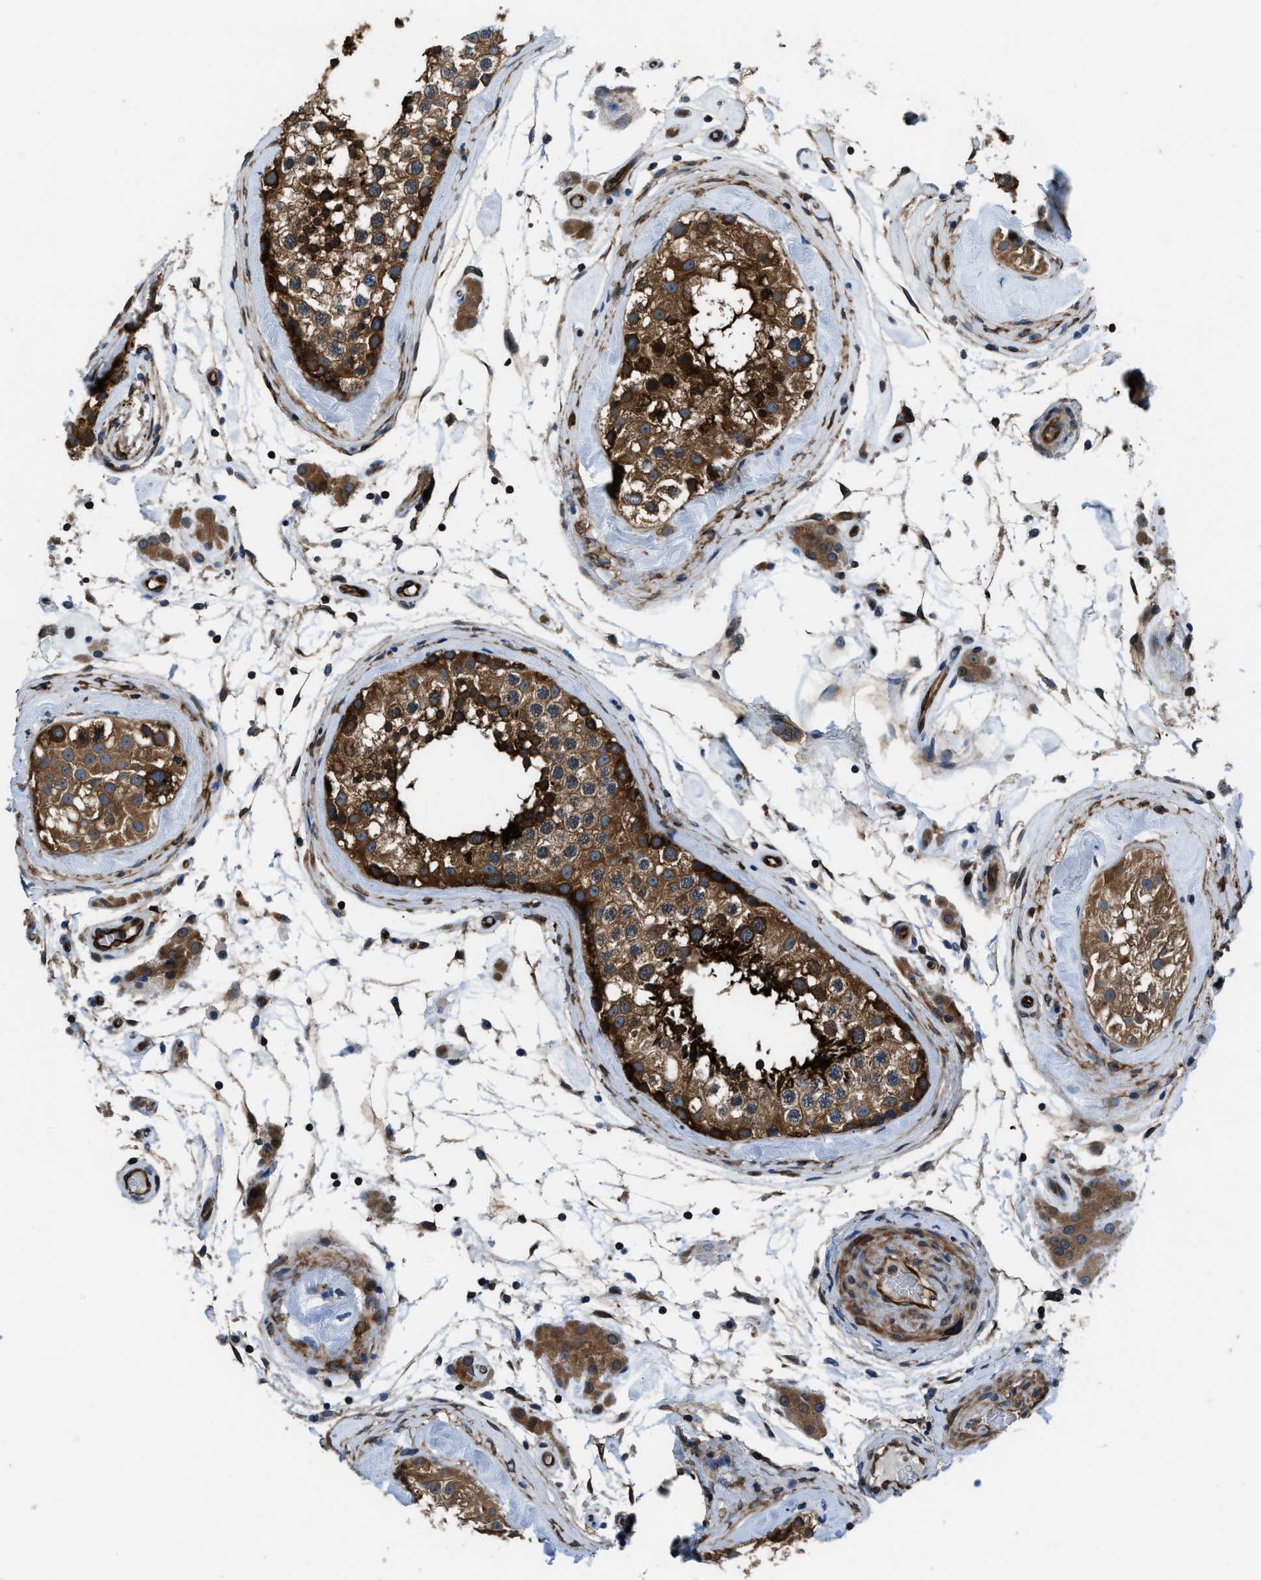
{"staining": {"intensity": "strong", "quantity": ">75%", "location": "cytoplasmic/membranous"}, "tissue": "testis", "cell_type": "Cells in seminiferous ducts", "image_type": "normal", "snomed": [{"axis": "morphology", "description": "Normal tissue, NOS"}, {"axis": "topography", "description": "Testis"}], "caption": "The immunohistochemical stain highlights strong cytoplasmic/membranous positivity in cells in seminiferous ducts of normal testis. (IHC, brightfield microscopy, high magnification).", "gene": "PFKP", "patient": {"sex": "male", "age": 46}}